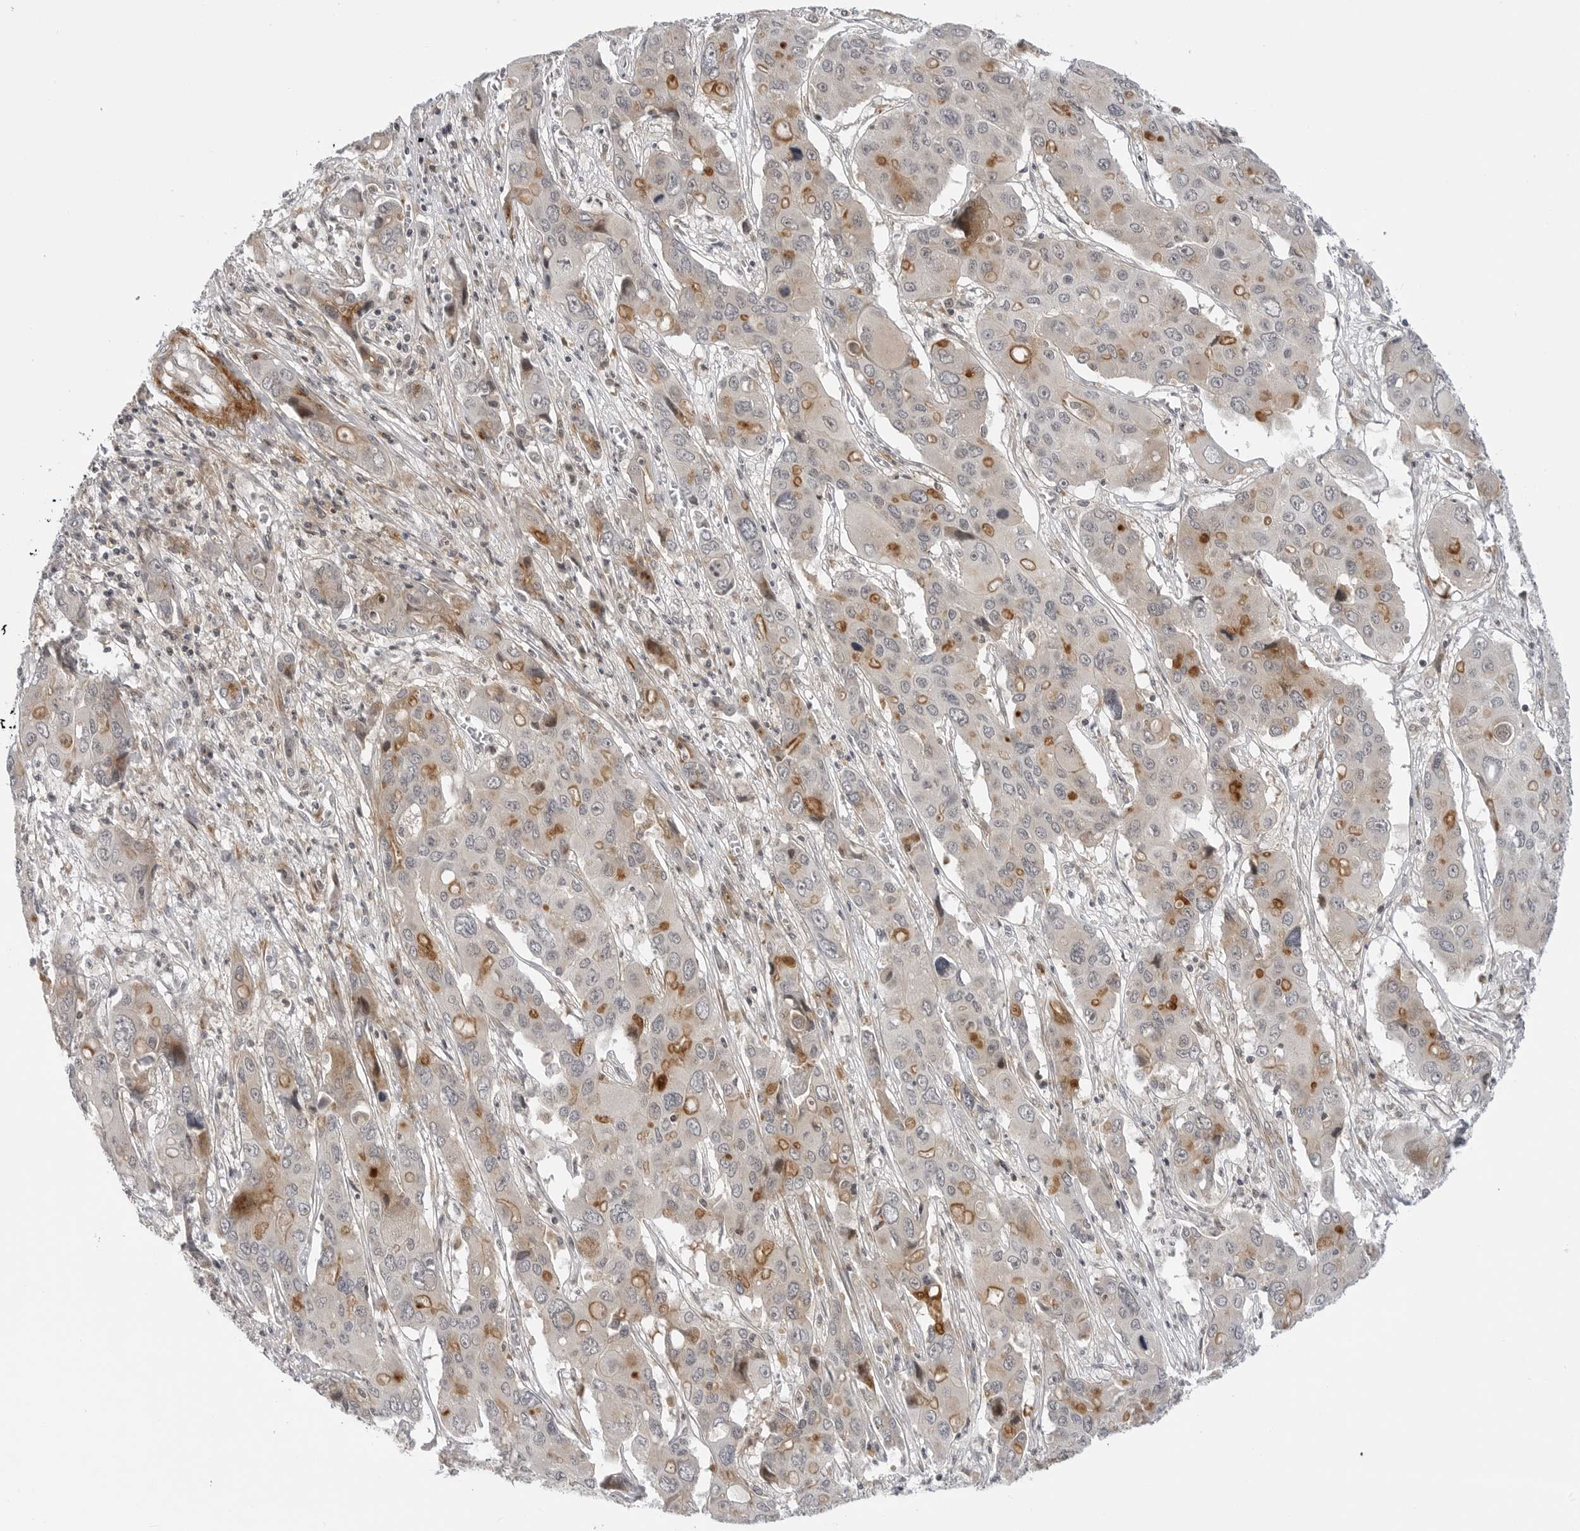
{"staining": {"intensity": "moderate", "quantity": "<25%", "location": "cytoplasmic/membranous"}, "tissue": "liver cancer", "cell_type": "Tumor cells", "image_type": "cancer", "snomed": [{"axis": "morphology", "description": "Cholangiocarcinoma"}, {"axis": "topography", "description": "Liver"}], "caption": "This is an image of immunohistochemistry staining of cholangiocarcinoma (liver), which shows moderate positivity in the cytoplasmic/membranous of tumor cells.", "gene": "ADAMTS5", "patient": {"sex": "male", "age": 67}}